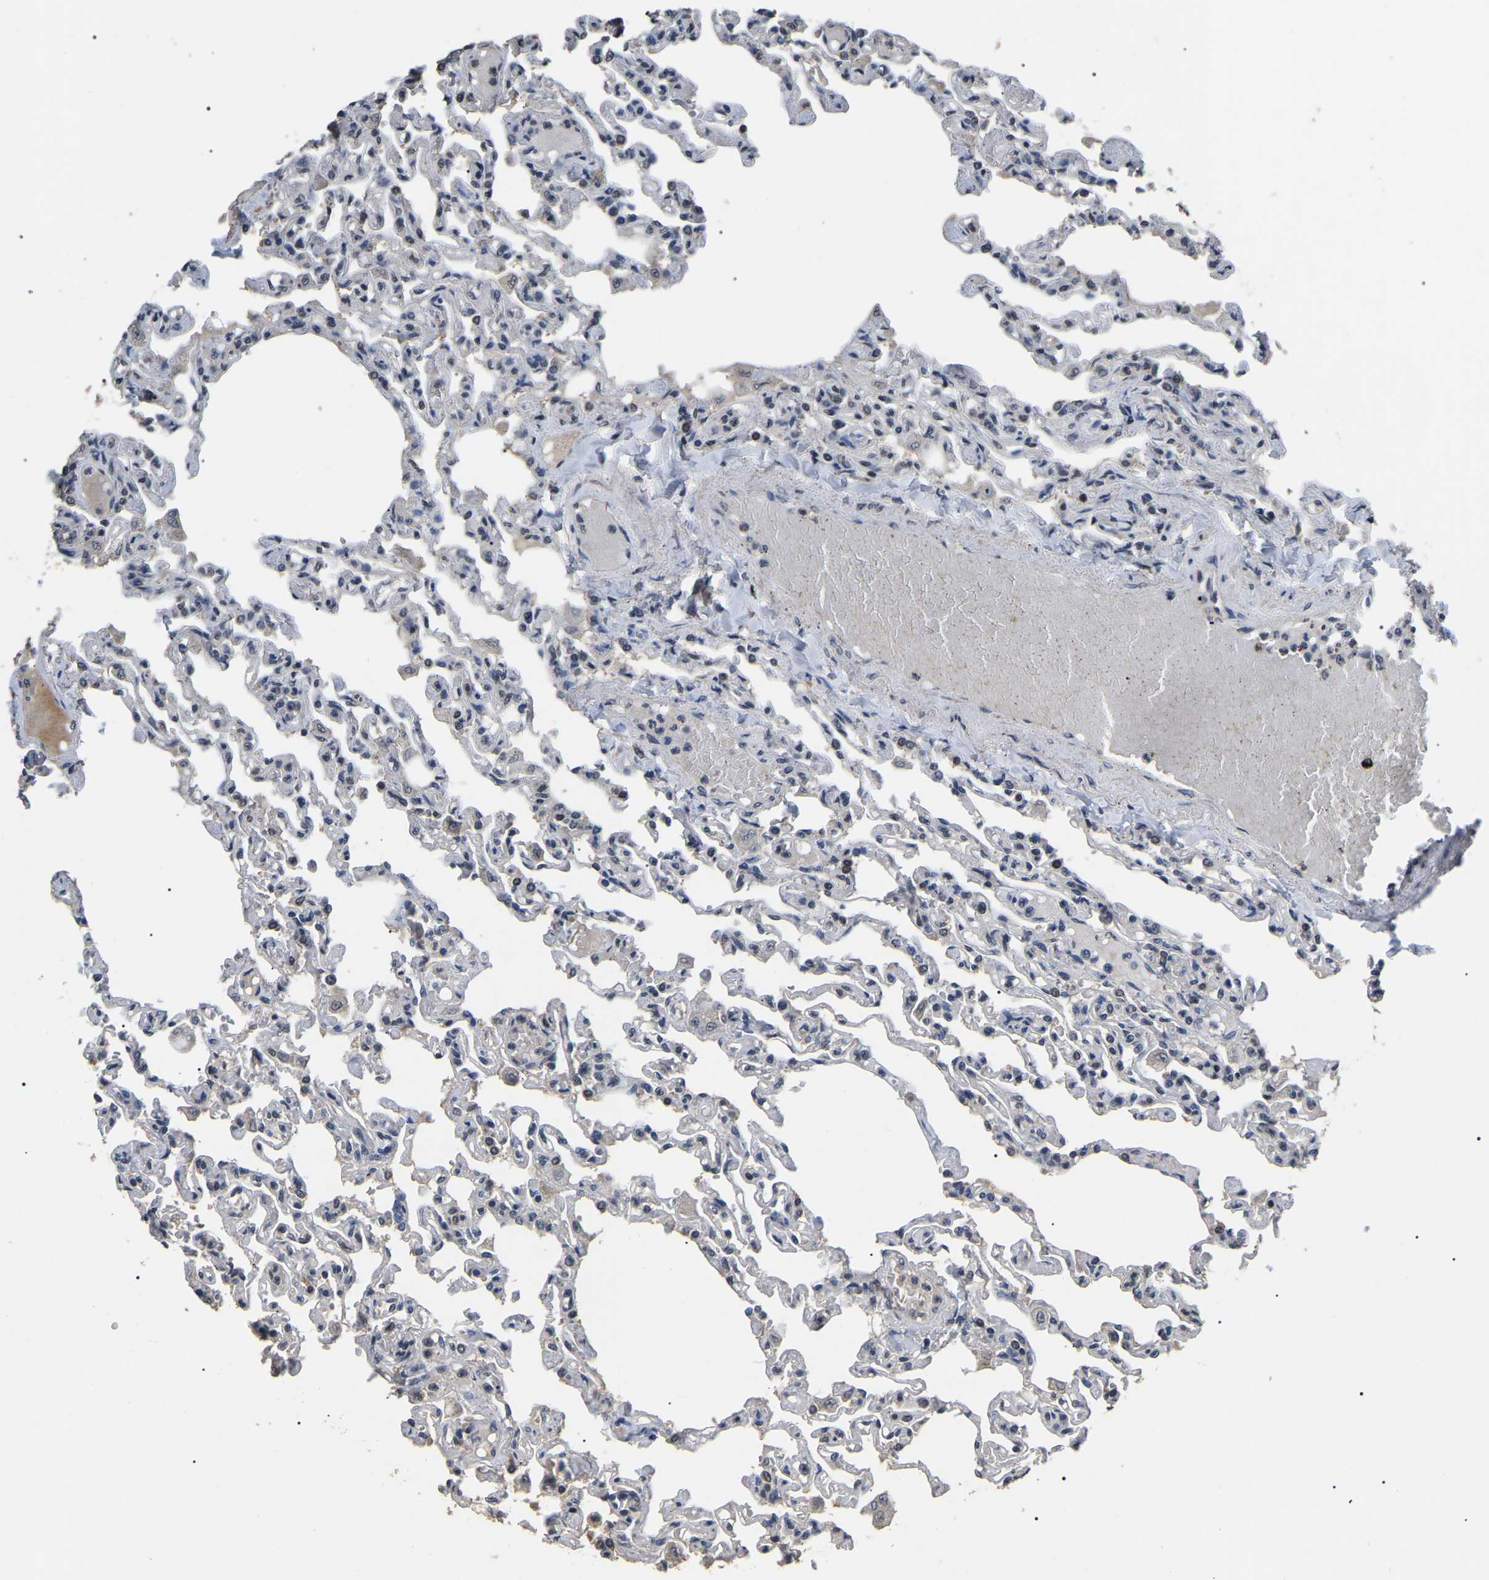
{"staining": {"intensity": "weak", "quantity": "<25%", "location": "nuclear"}, "tissue": "lung", "cell_type": "Alveolar cells", "image_type": "normal", "snomed": [{"axis": "morphology", "description": "Normal tissue, NOS"}, {"axis": "topography", "description": "Lung"}], "caption": "Alveolar cells are negative for protein expression in normal human lung. Nuclei are stained in blue.", "gene": "PPM1E", "patient": {"sex": "male", "age": 21}}